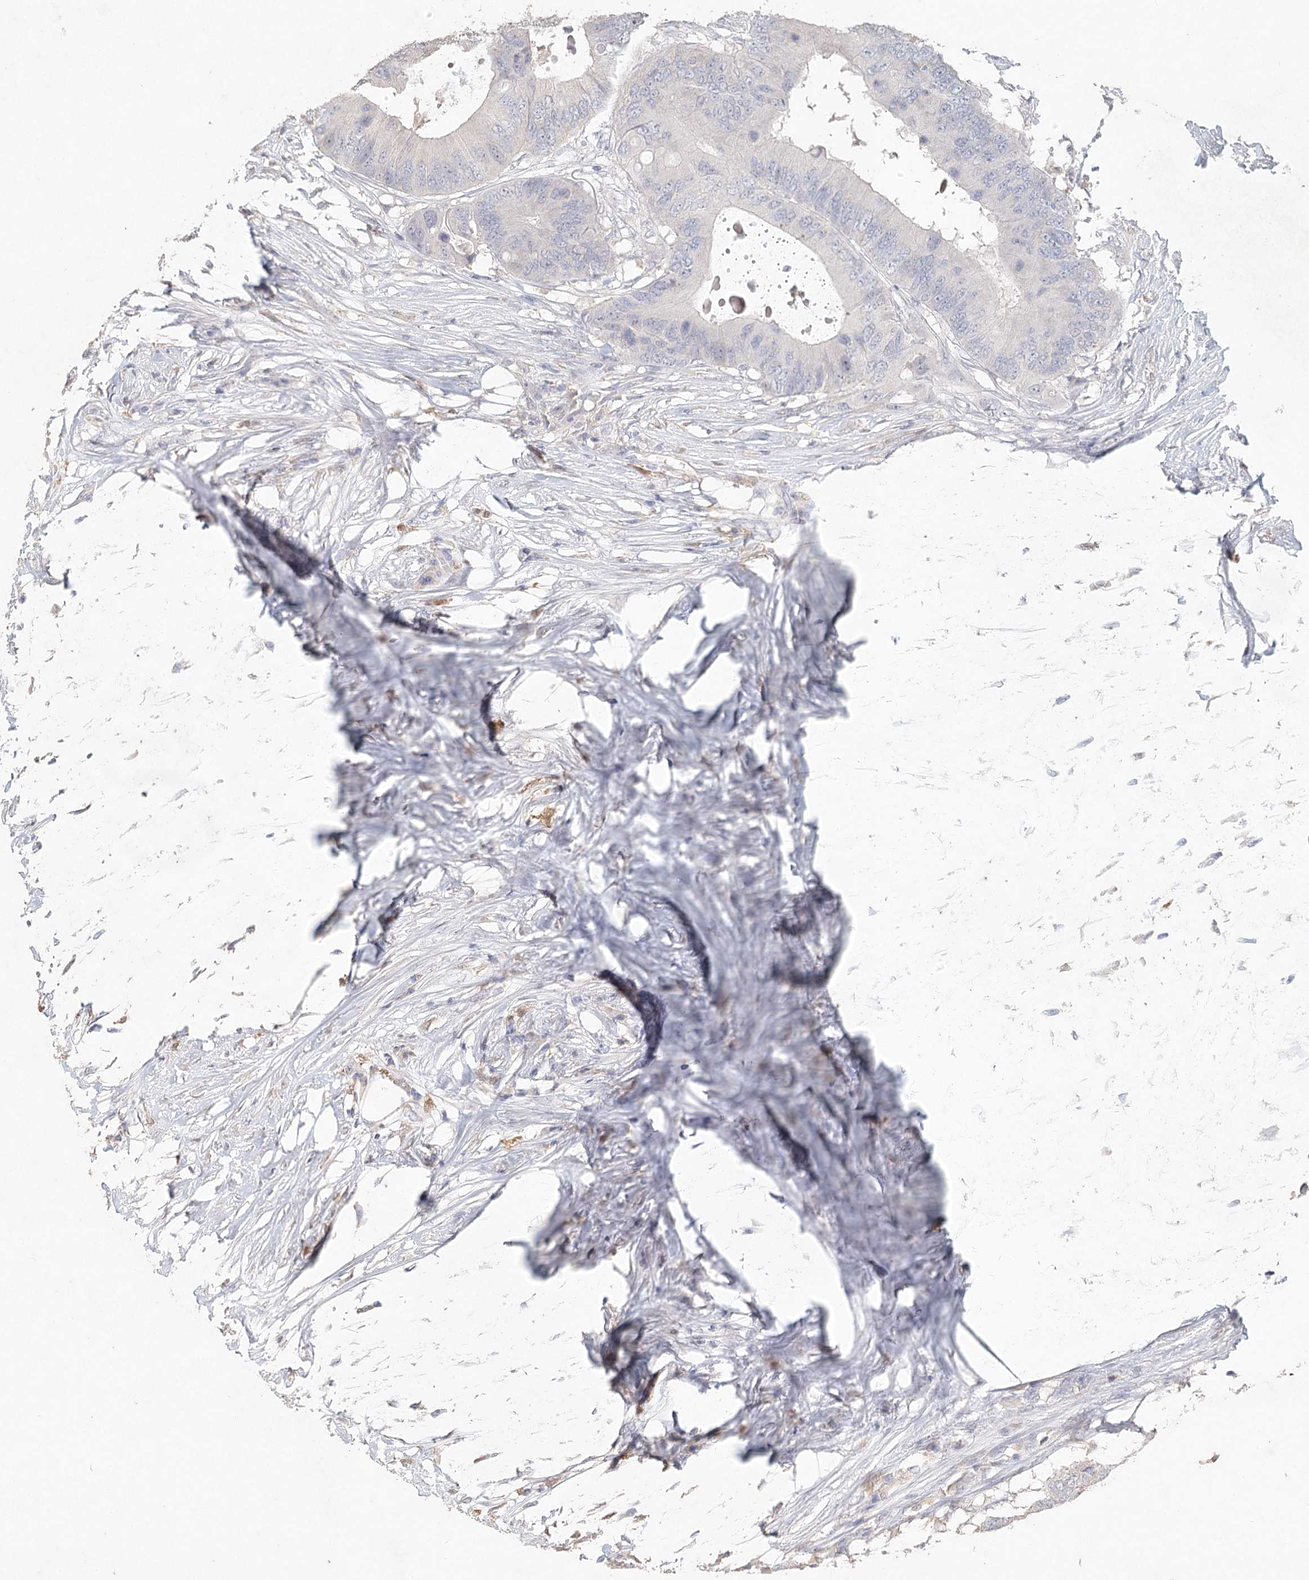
{"staining": {"intensity": "negative", "quantity": "none", "location": "none"}, "tissue": "colorectal cancer", "cell_type": "Tumor cells", "image_type": "cancer", "snomed": [{"axis": "morphology", "description": "Adenocarcinoma, NOS"}, {"axis": "topography", "description": "Colon"}], "caption": "Immunohistochemical staining of human colorectal adenocarcinoma reveals no significant expression in tumor cells.", "gene": "ARSI", "patient": {"sex": "male", "age": 71}}